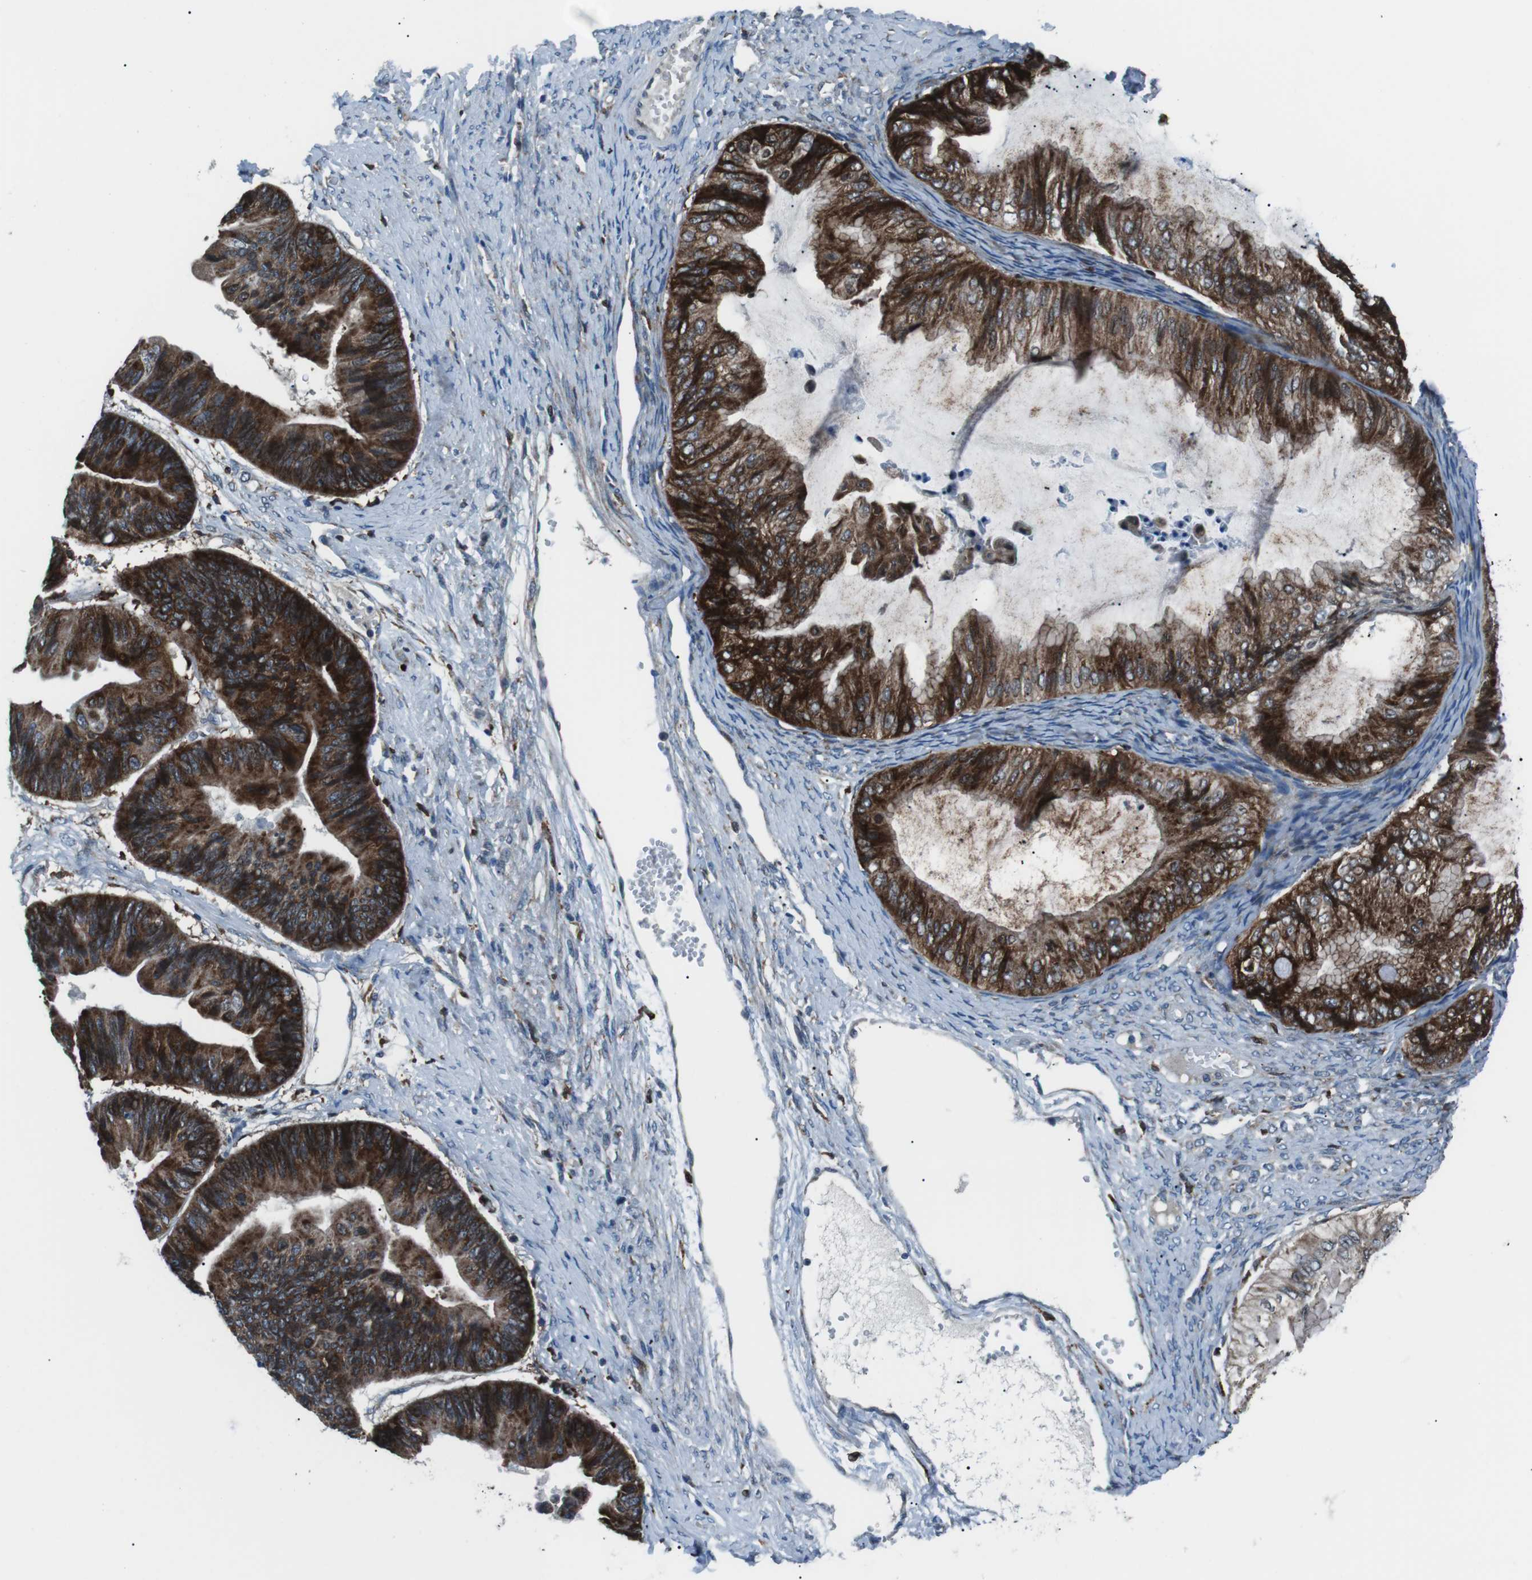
{"staining": {"intensity": "strong", "quantity": "25%-75%", "location": "cytoplasmic/membranous"}, "tissue": "ovarian cancer", "cell_type": "Tumor cells", "image_type": "cancer", "snomed": [{"axis": "morphology", "description": "Cystadenocarcinoma, mucinous, NOS"}, {"axis": "topography", "description": "Ovary"}], "caption": "The micrograph displays a brown stain indicating the presence of a protein in the cytoplasmic/membranous of tumor cells in mucinous cystadenocarcinoma (ovarian).", "gene": "BLNK", "patient": {"sex": "female", "age": 61}}